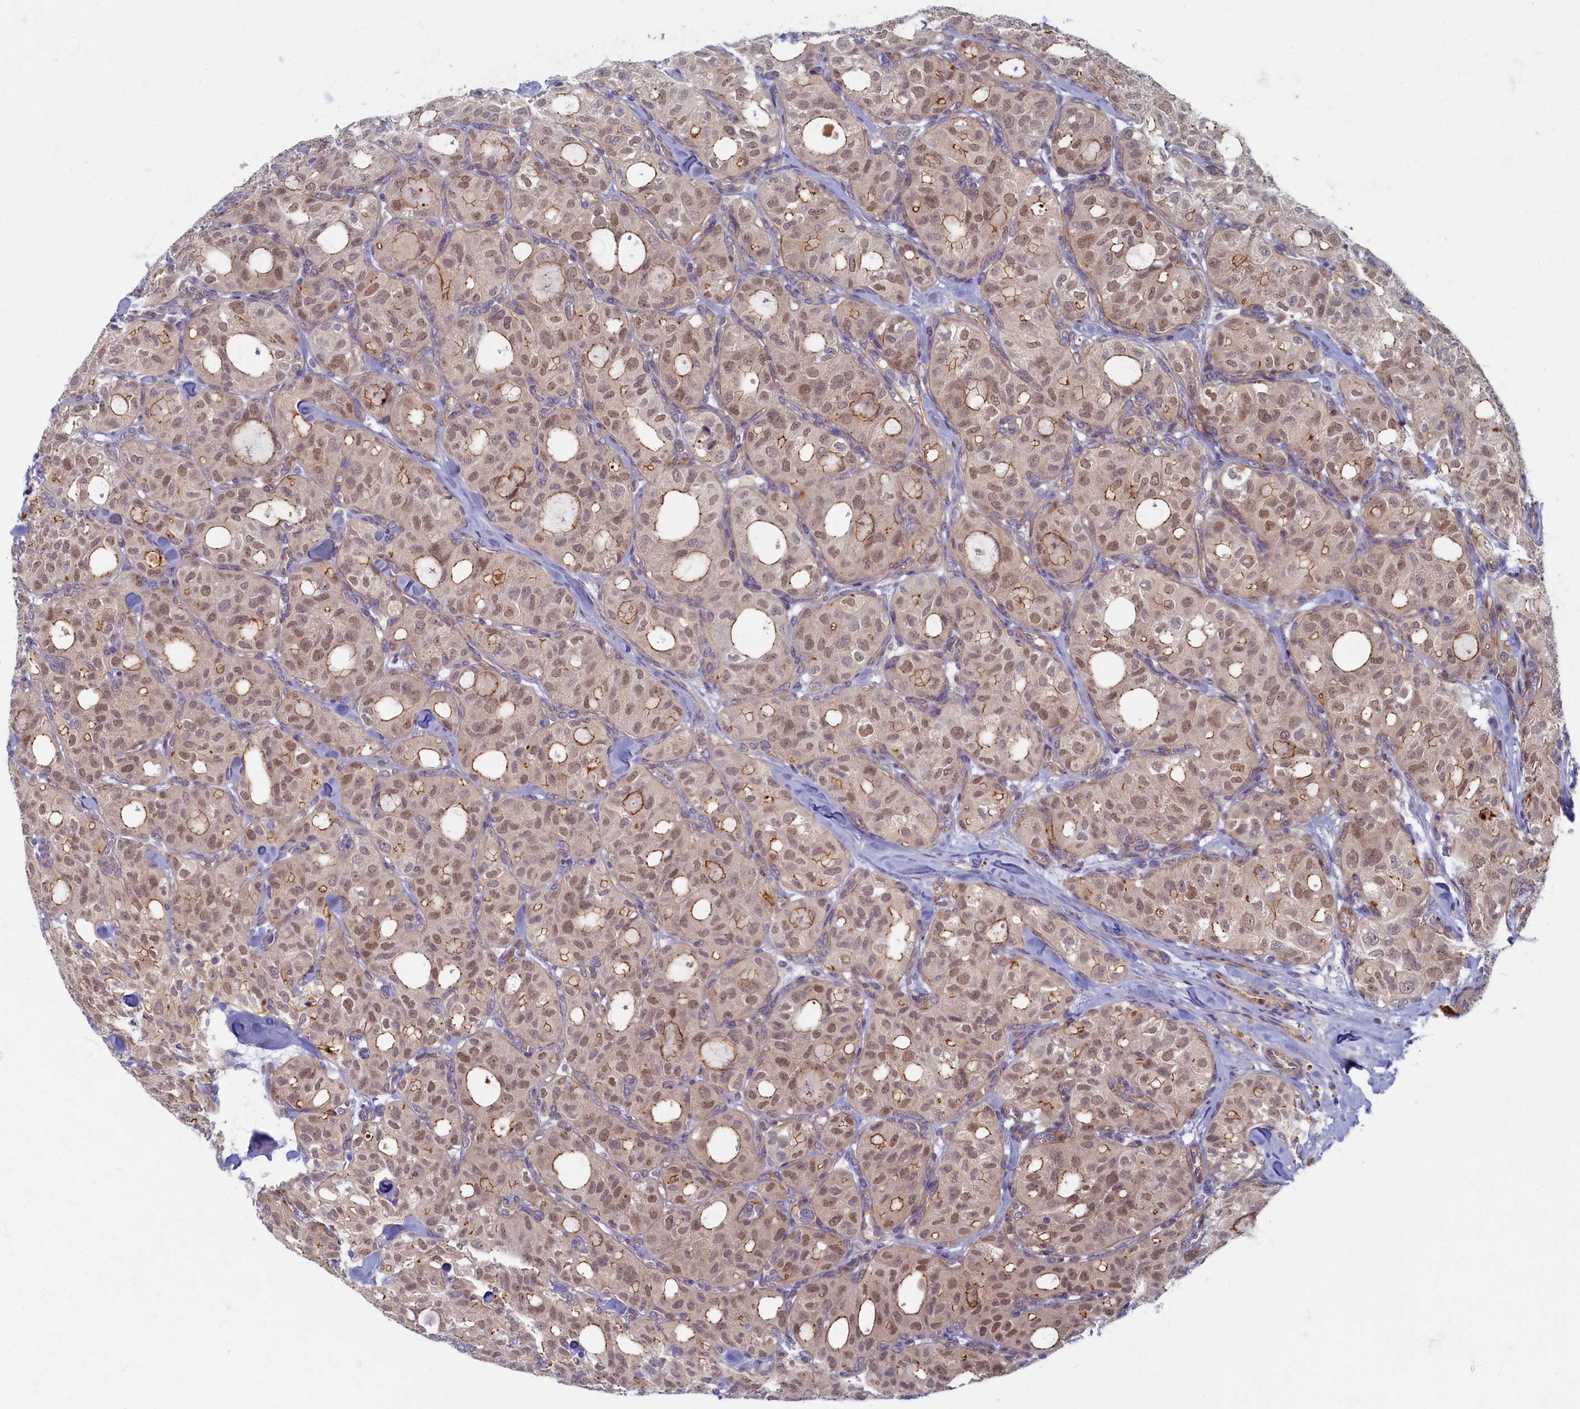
{"staining": {"intensity": "weak", "quantity": ">75%", "location": "cytoplasmic/membranous,nuclear"}, "tissue": "thyroid cancer", "cell_type": "Tumor cells", "image_type": "cancer", "snomed": [{"axis": "morphology", "description": "Follicular adenoma carcinoma, NOS"}, {"axis": "topography", "description": "Thyroid gland"}], "caption": "High-power microscopy captured an immunohistochemistry image of thyroid cancer, revealing weak cytoplasmic/membranous and nuclear positivity in approximately >75% of tumor cells.", "gene": "PSMG2", "patient": {"sex": "male", "age": 75}}